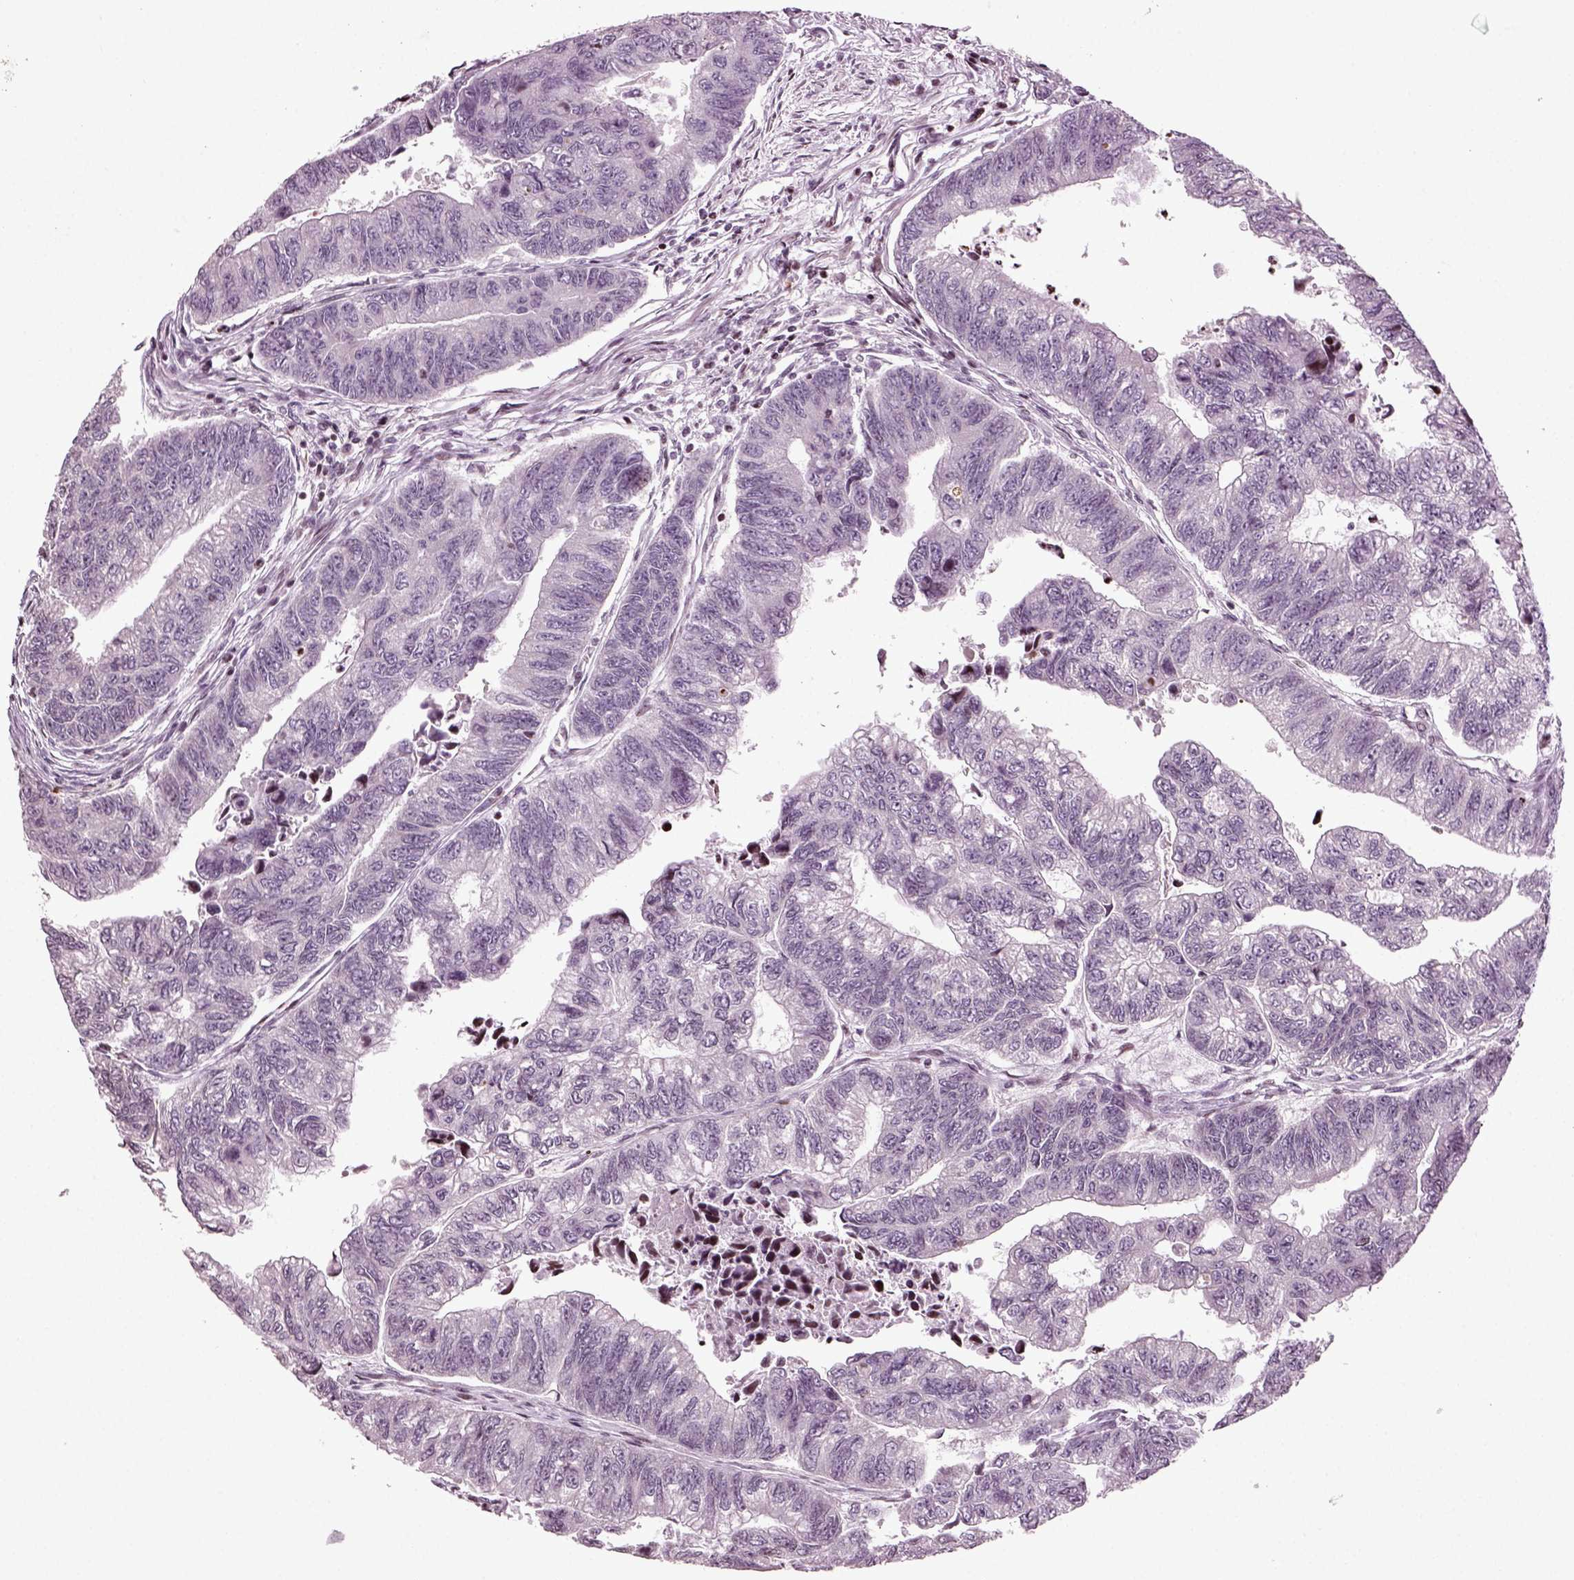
{"staining": {"intensity": "negative", "quantity": "none", "location": "none"}, "tissue": "colorectal cancer", "cell_type": "Tumor cells", "image_type": "cancer", "snomed": [{"axis": "morphology", "description": "Adenocarcinoma, NOS"}, {"axis": "topography", "description": "Colon"}], "caption": "High power microscopy image of an immunohistochemistry (IHC) micrograph of colorectal cancer (adenocarcinoma), revealing no significant expression in tumor cells.", "gene": "HEYL", "patient": {"sex": "female", "age": 65}}